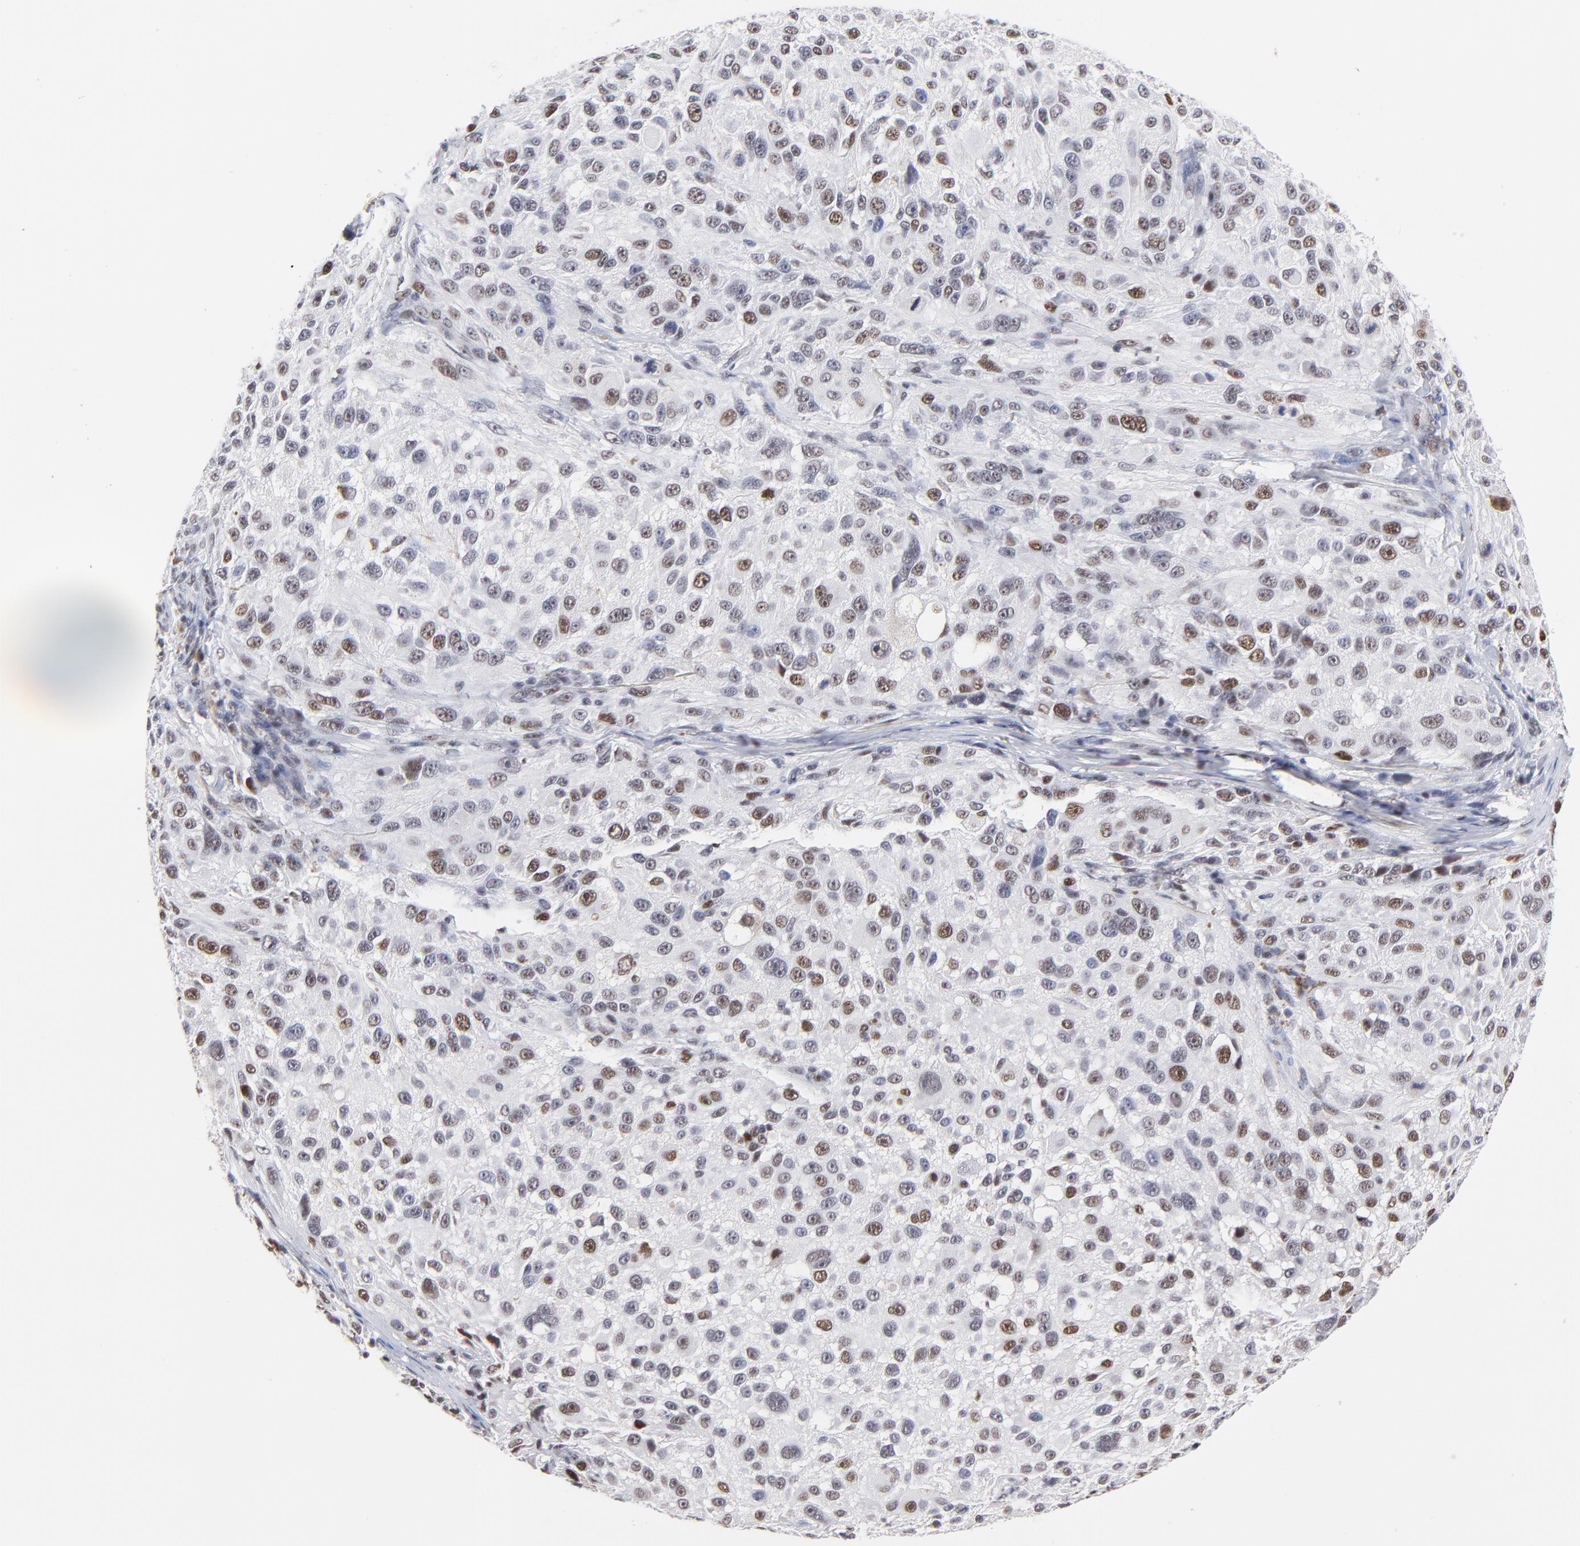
{"staining": {"intensity": "moderate", "quantity": "<25%", "location": "nuclear"}, "tissue": "melanoma", "cell_type": "Tumor cells", "image_type": "cancer", "snomed": [{"axis": "morphology", "description": "Necrosis, NOS"}, {"axis": "morphology", "description": "Malignant melanoma, NOS"}, {"axis": "topography", "description": "Skin"}], "caption": "High-power microscopy captured an immunohistochemistry image of malignant melanoma, revealing moderate nuclear positivity in about <25% of tumor cells.", "gene": "OGFOD1", "patient": {"sex": "female", "age": 87}}